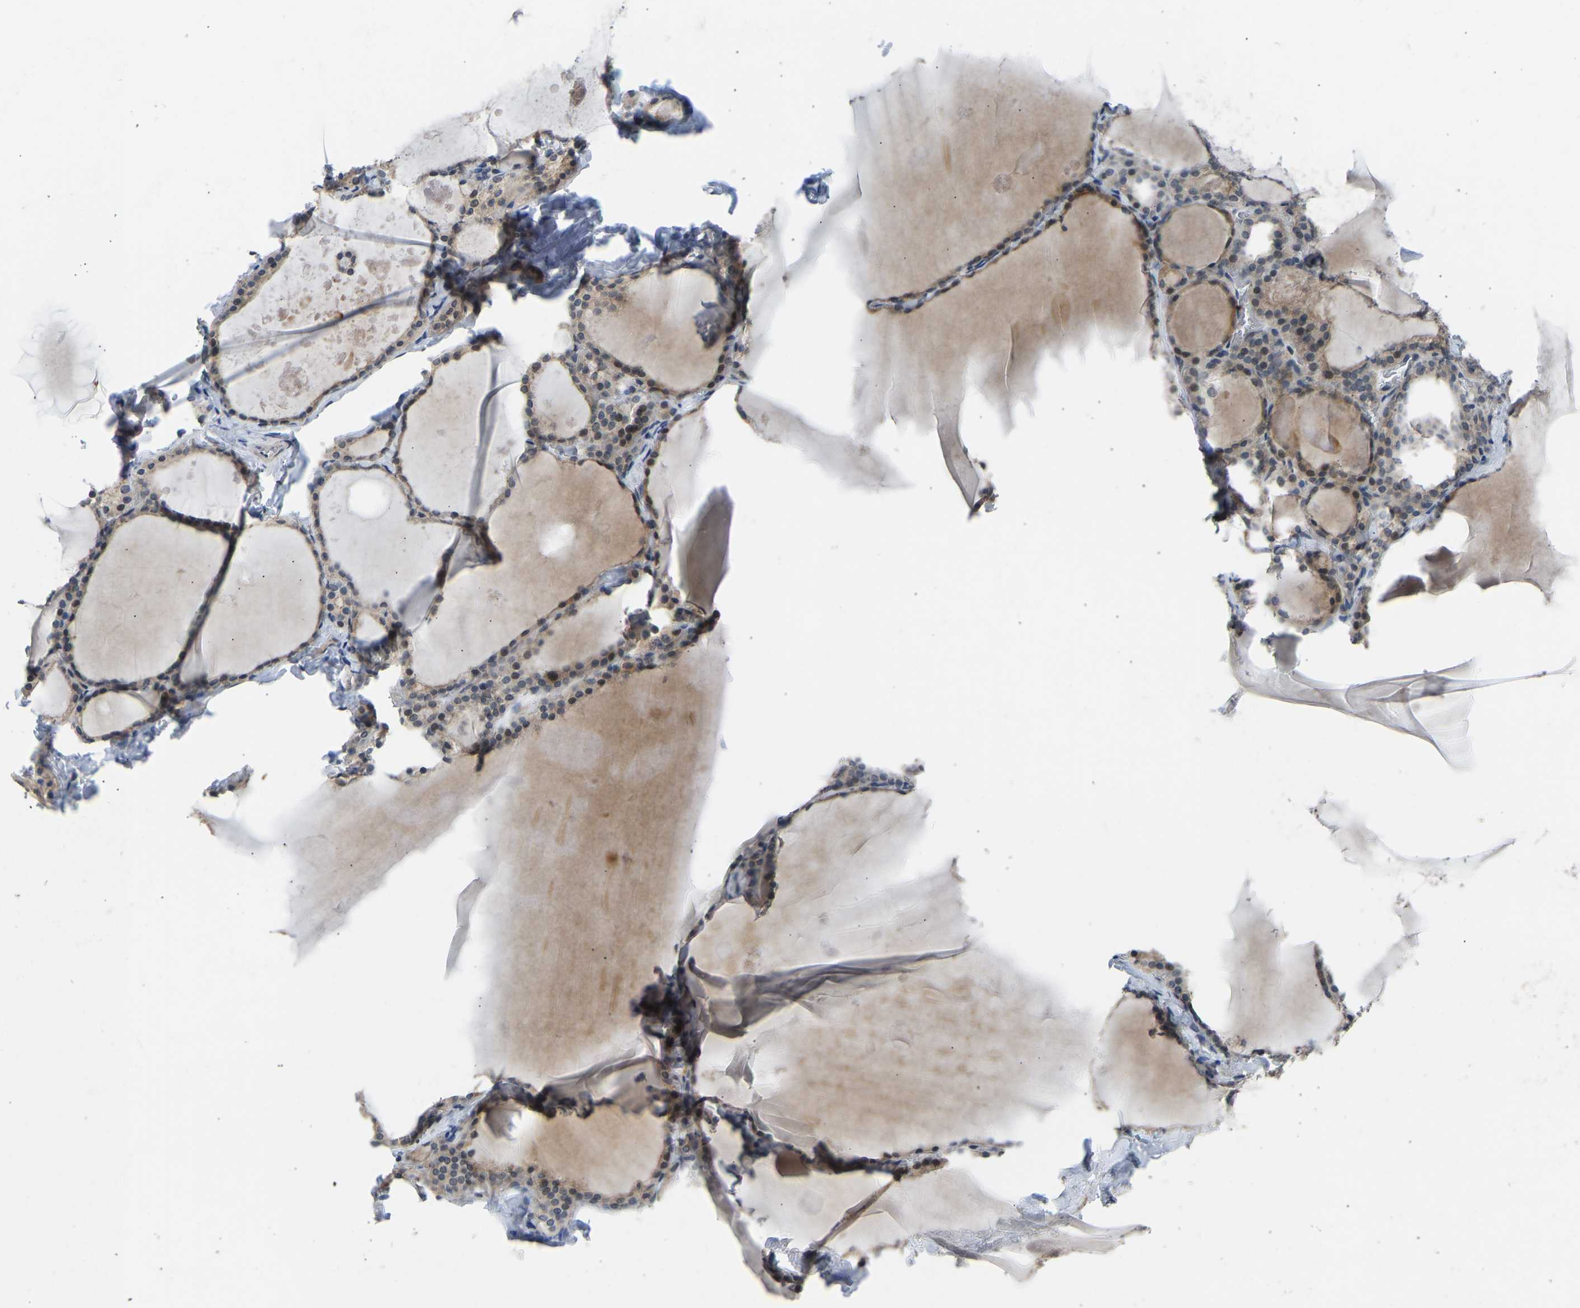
{"staining": {"intensity": "weak", "quantity": ">75%", "location": "cytoplasmic/membranous"}, "tissue": "thyroid gland", "cell_type": "Glandular cells", "image_type": "normal", "snomed": [{"axis": "morphology", "description": "Normal tissue, NOS"}, {"axis": "topography", "description": "Thyroid gland"}], "caption": "High-magnification brightfield microscopy of unremarkable thyroid gland stained with DAB (brown) and counterstained with hematoxylin (blue). glandular cells exhibit weak cytoplasmic/membranous positivity is seen in about>75% of cells.", "gene": "CDK2AP1", "patient": {"sex": "male", "age": 56}}